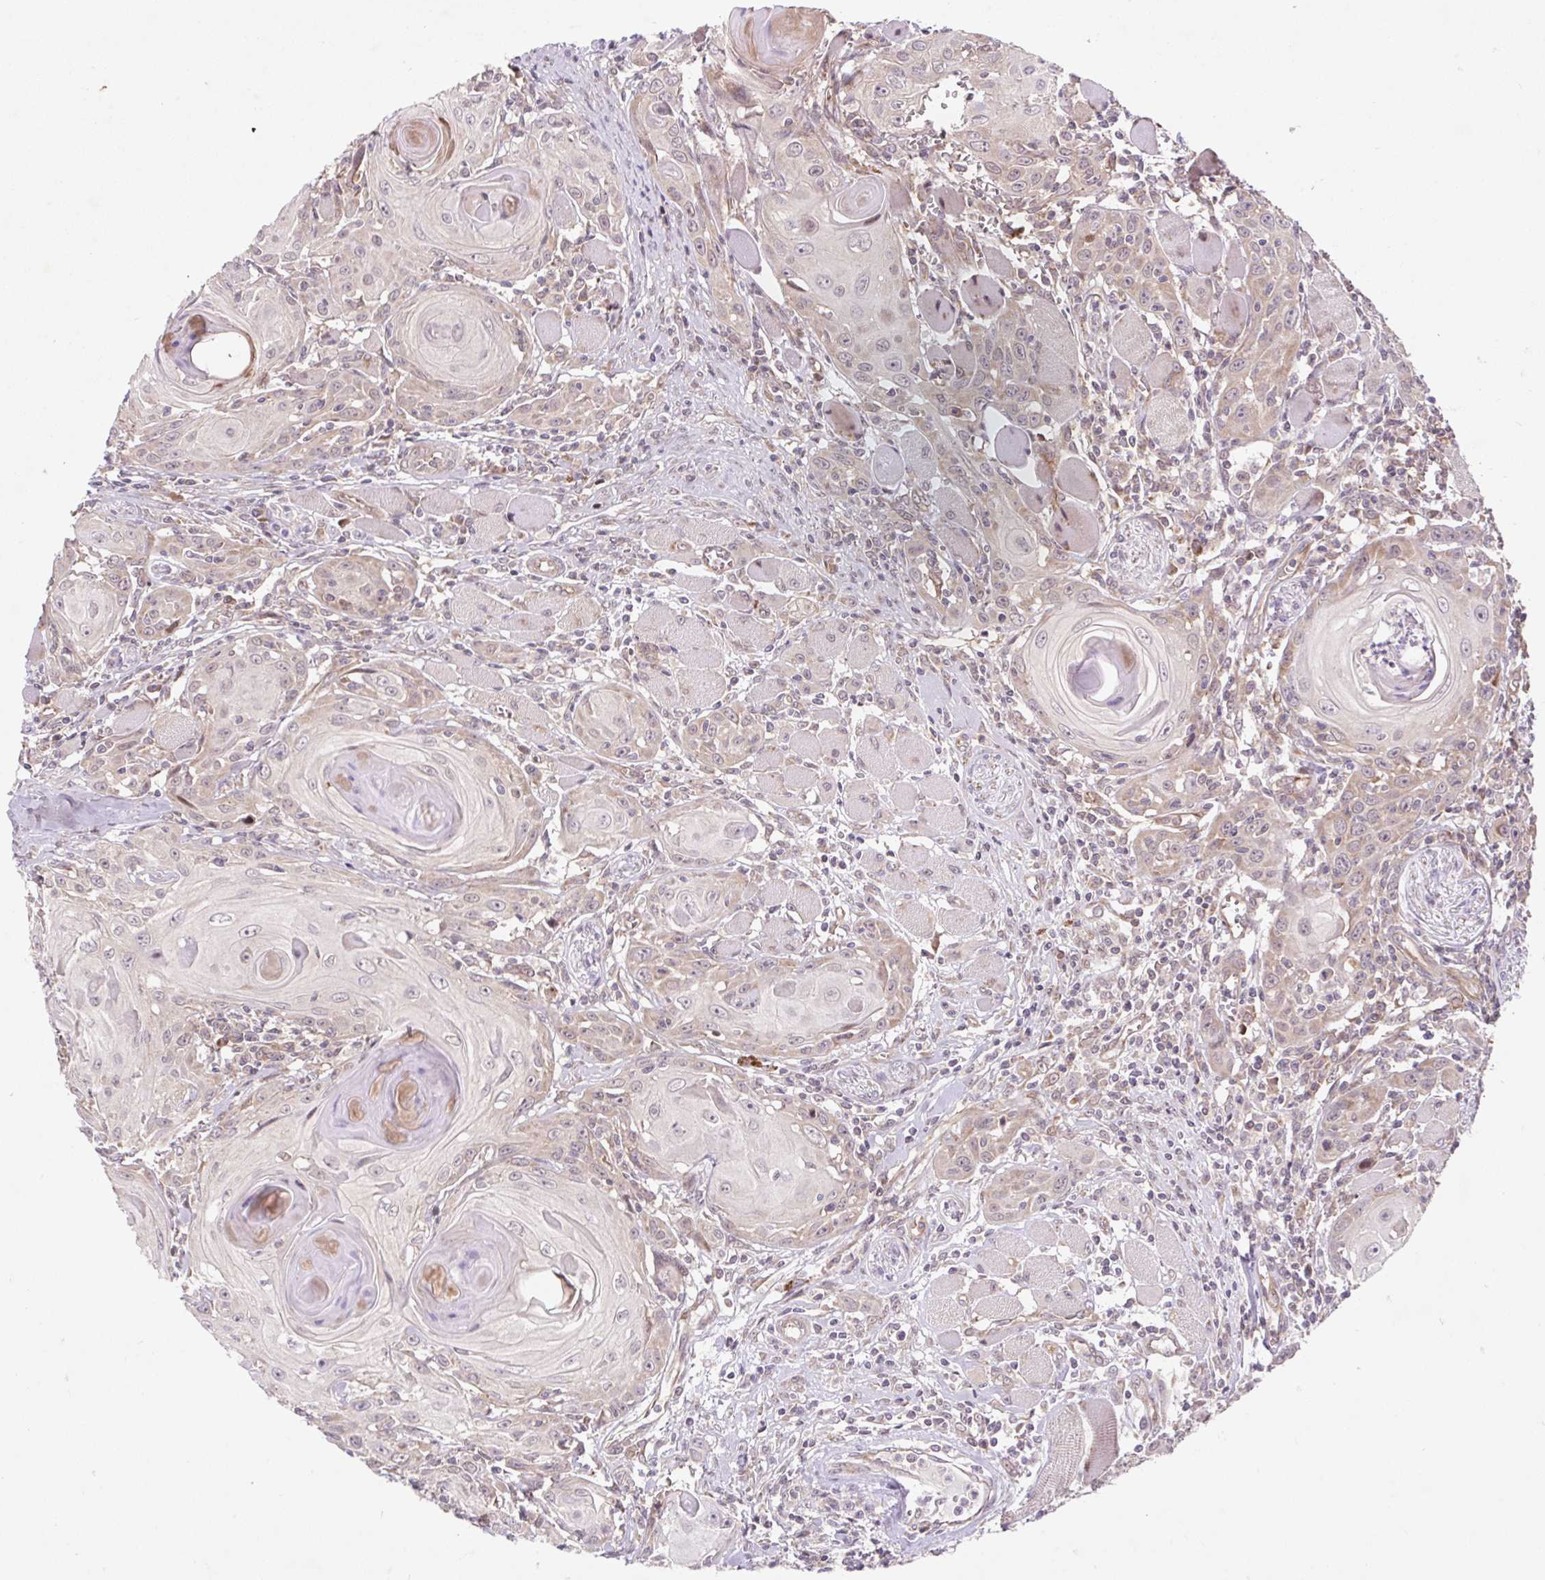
{"staining": {"intensity": "weak", "quantity": "25%-75%", "location": "cytoplasmic/membranous"}, "tissue": "head and neck cancer", "cell_type": "Tumor cells", "image_type": "cancer", "snomed": [{"axis": "morphology", "description": "Squamous cell carcinoma, NOS"}, {"axis": "topography", "description": "Head-Neck"}], "caption": "IHC of human head and neck cancer shows low levels of weak cytoplasmic/membranous staining in about 25%-75% of tumor cells.", "gene": "HFE", "patient": {"sex": "female", "age": 80}}